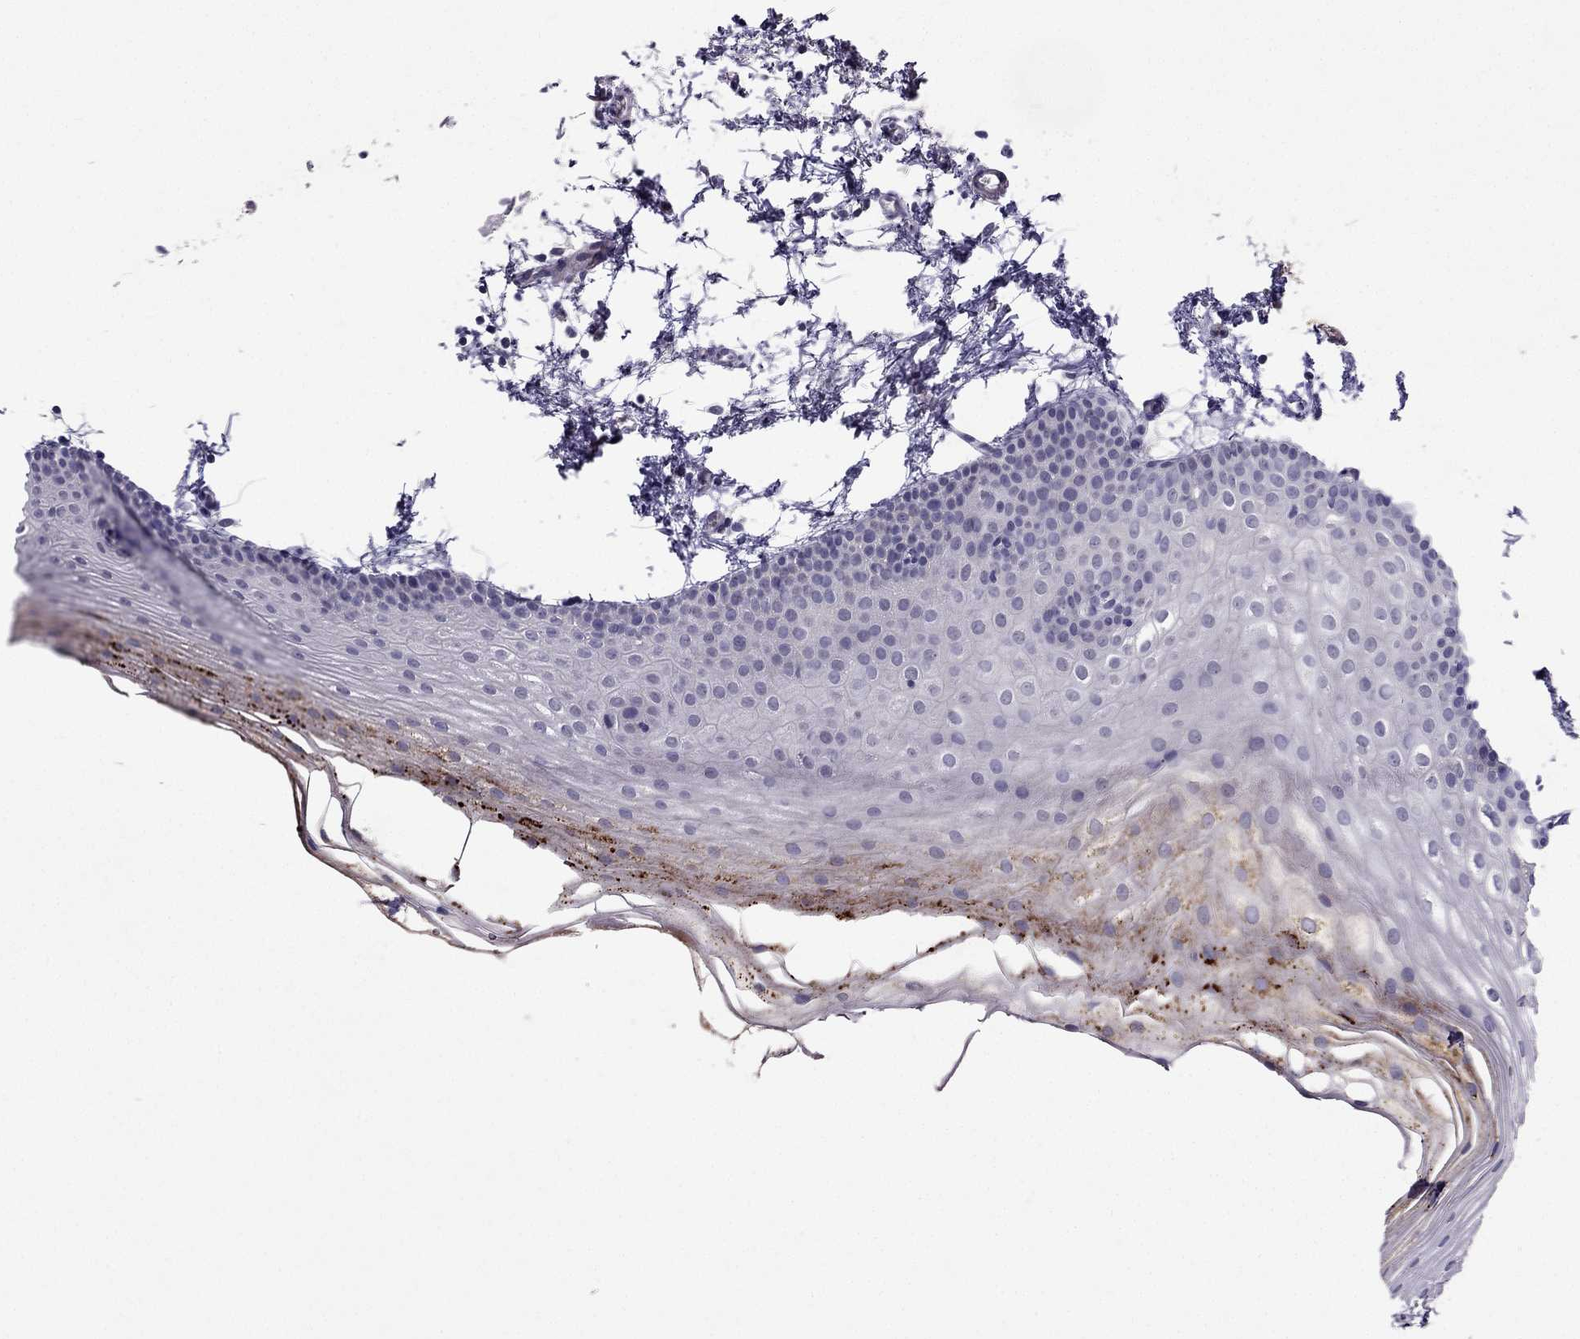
{"staining": {"intensity": "negative", "quantity": "none", "location": "none"}, "tissue": "oral mucosa", "cell_type": "Squamous epithelial cells", "image_type": "normal", "snomed": [{"axis": "morphology", "description": "Normal tissue, NOS"}, {"axis": "topography", "description": "Oral tissue"}], "caption": "Immunohistochemical staining of benign oral mucosa demonstrates no significant expression in squamous epithelial cells.", "gene": "DUSP15", "patient": {"sex": "female", "age": 57}}